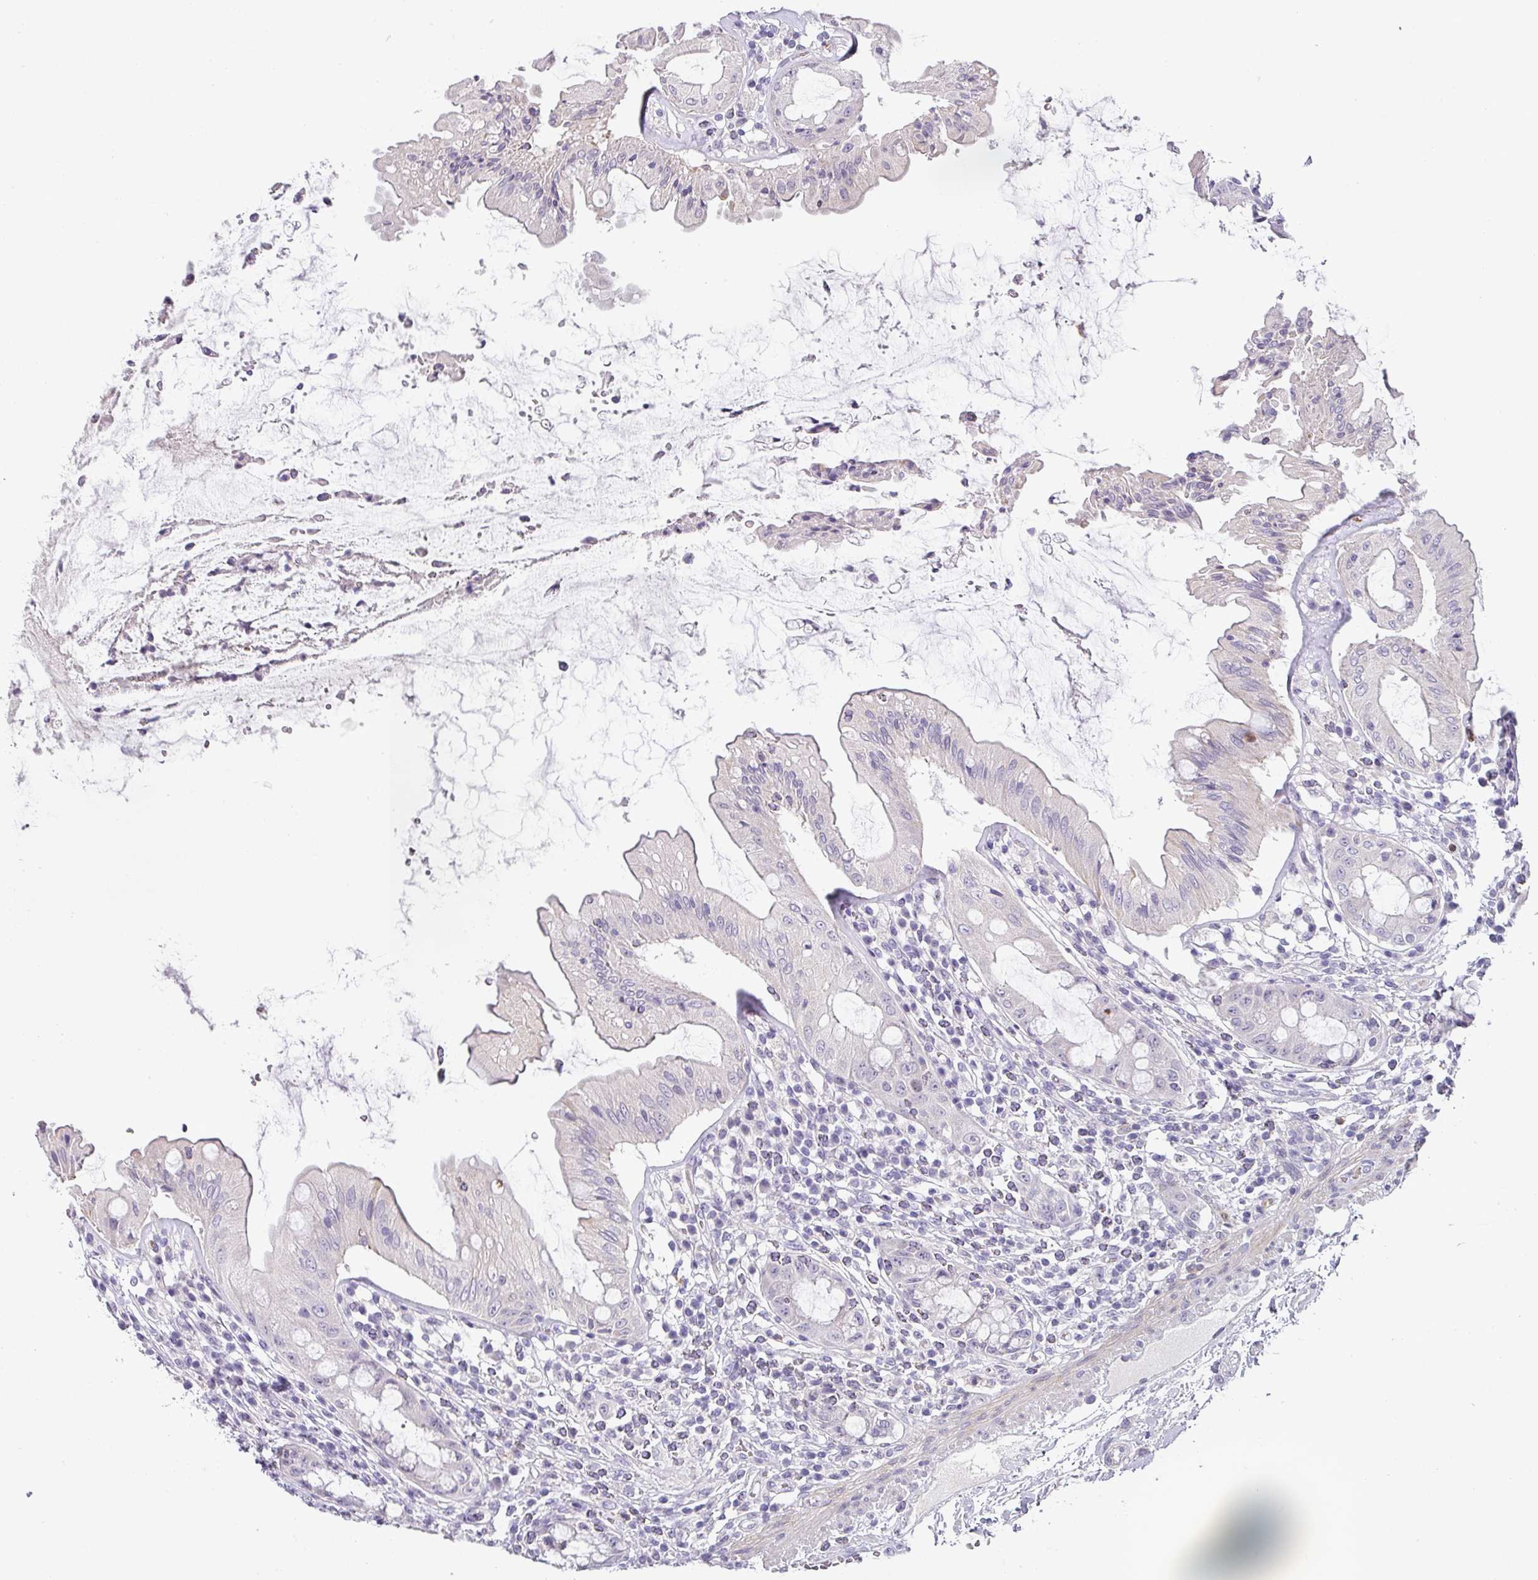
{"staining": {"intensity": "negative", "quantity": "none", "location": "none"}, "tissue": "rectum", "cell_type": "Glandular cells", "image_type": "normal", "snomed": [{"axis": "morphology", "description": "Normal tissue, NOS"}, {"axis": "topography", "description": "Rectum"}], "caption": "This histopathology image is of normal rectum stained with immunohistochemistry to label a protein in brown with the nuclei are counter-stained blue. There is no positivity in glandular cells.", "gene": "BTLA", "patient": {"sex": "female", "age": 57}}